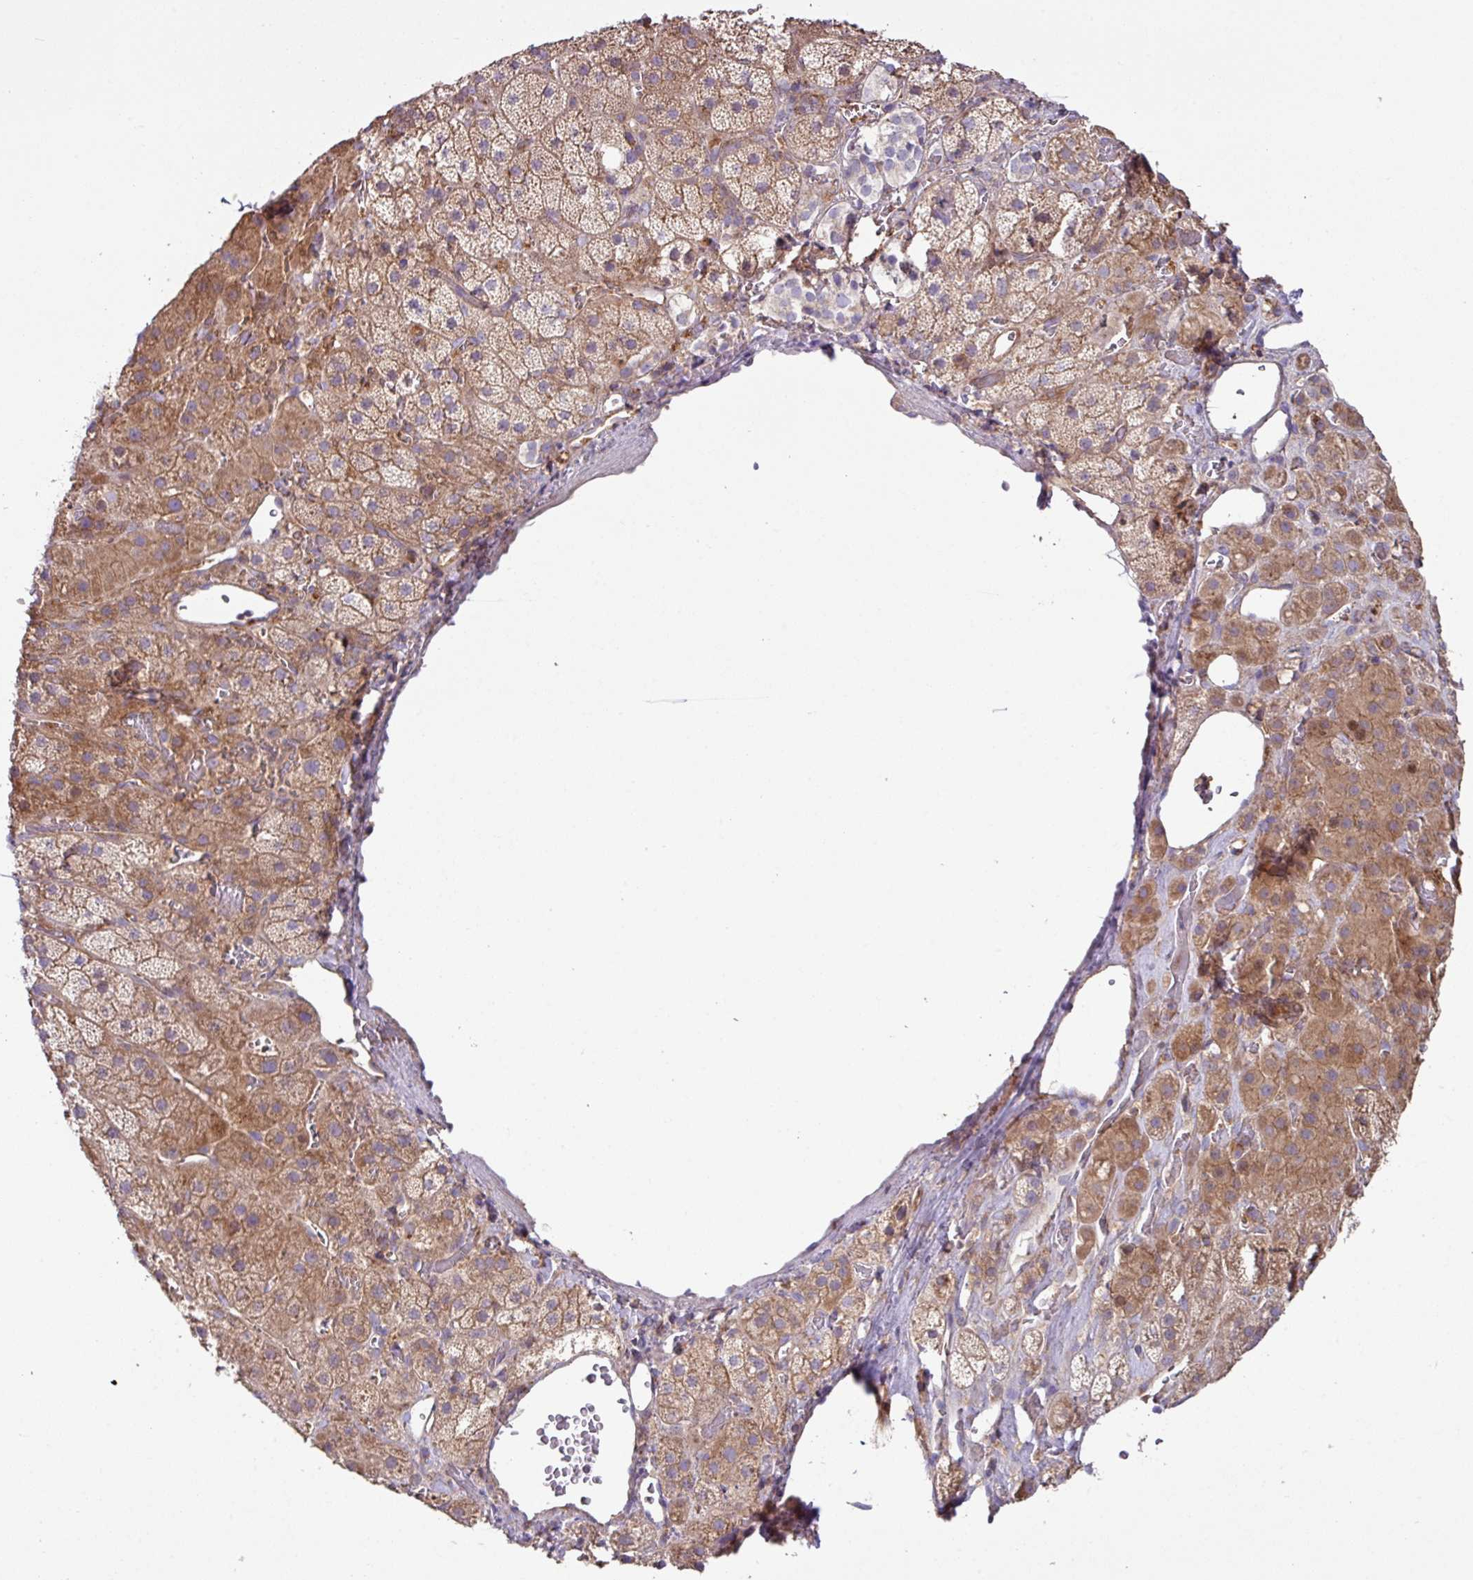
{"staining": {"intensity": "moderate", "quantity": "25%-75%", "location": "cytoplasmic/membranous"}, "tissue": "adrenal gland", "cell_type": "Glandular cells", "image_type": "normal", "snomed": [{"axis": "morphology", "description": "Normal tissue, NOS"}, {"axis": "topography", "description": "Adrenal gland"}], "caption": "A histopathology image of human adrenal gland stained for a protein reveals moderate cytoplasmic/membranous brown staining in glandular cells. The staining was performed using DAB to visualize the protein expression in brown, while the nuclei were stained in blue with hematoxylin (Magnification: 20x).", "gene": "RIC1", "patient": {"sex": "male", "age": 57}}